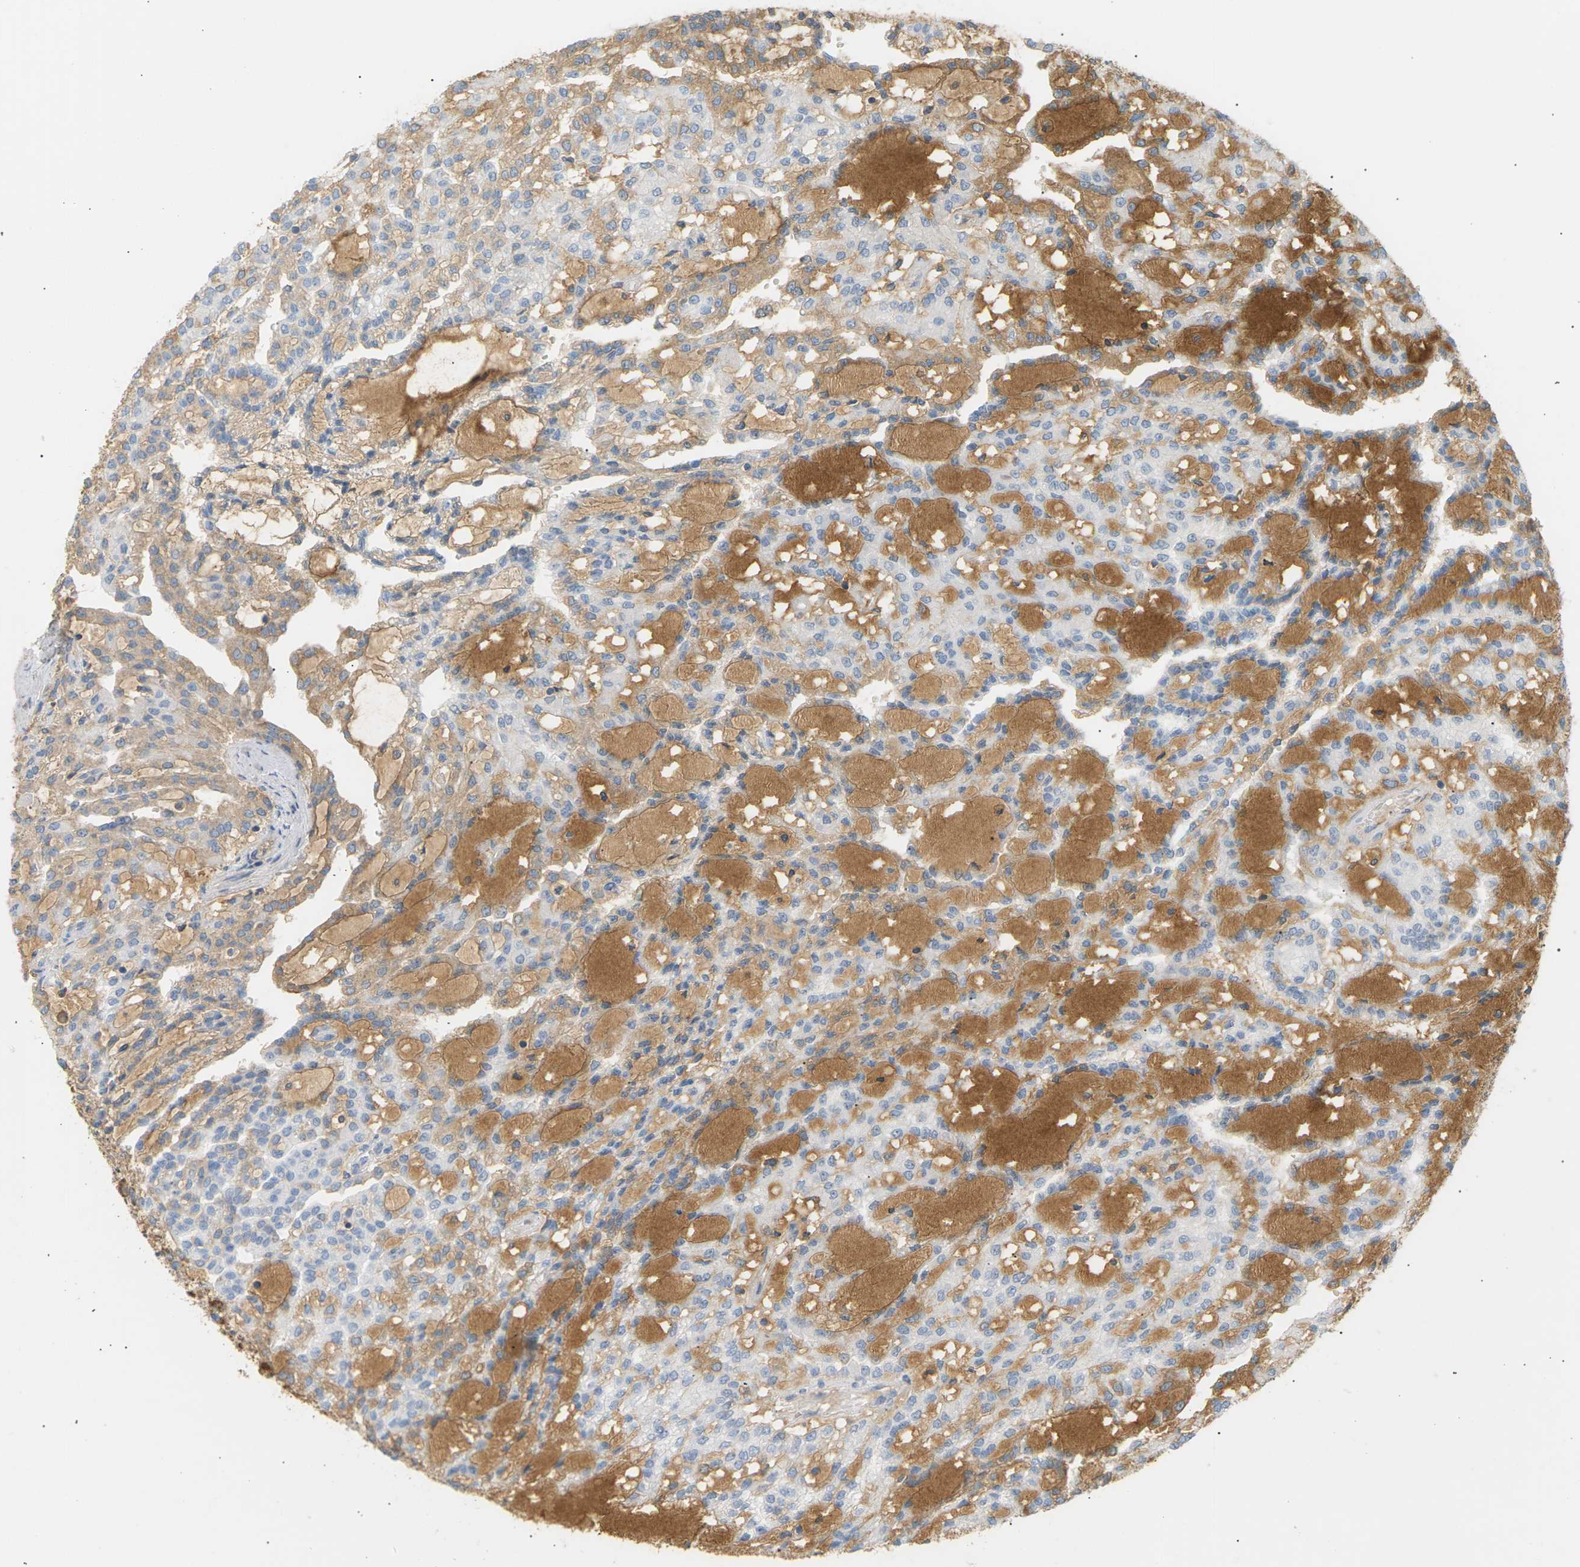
{"staining": {"intensity": "weak", "quantity": "<25%", "location": "cytoplasmic/membranous"}, "tissue": "renal cancer", "cell_type": "Tumor cells", "image_type": "cancer", "snomed": [{"axis": "morphology", "description": "Adenocarcinoma, NOS"}, {"axis": "topography", "description": "Kidney"}], "caption": "Tumor cells are negative for brown protein staining in adenocarcinoma (renal).", "gene": "IGLC3", "patient": {"sex": "male", "age": 63}}